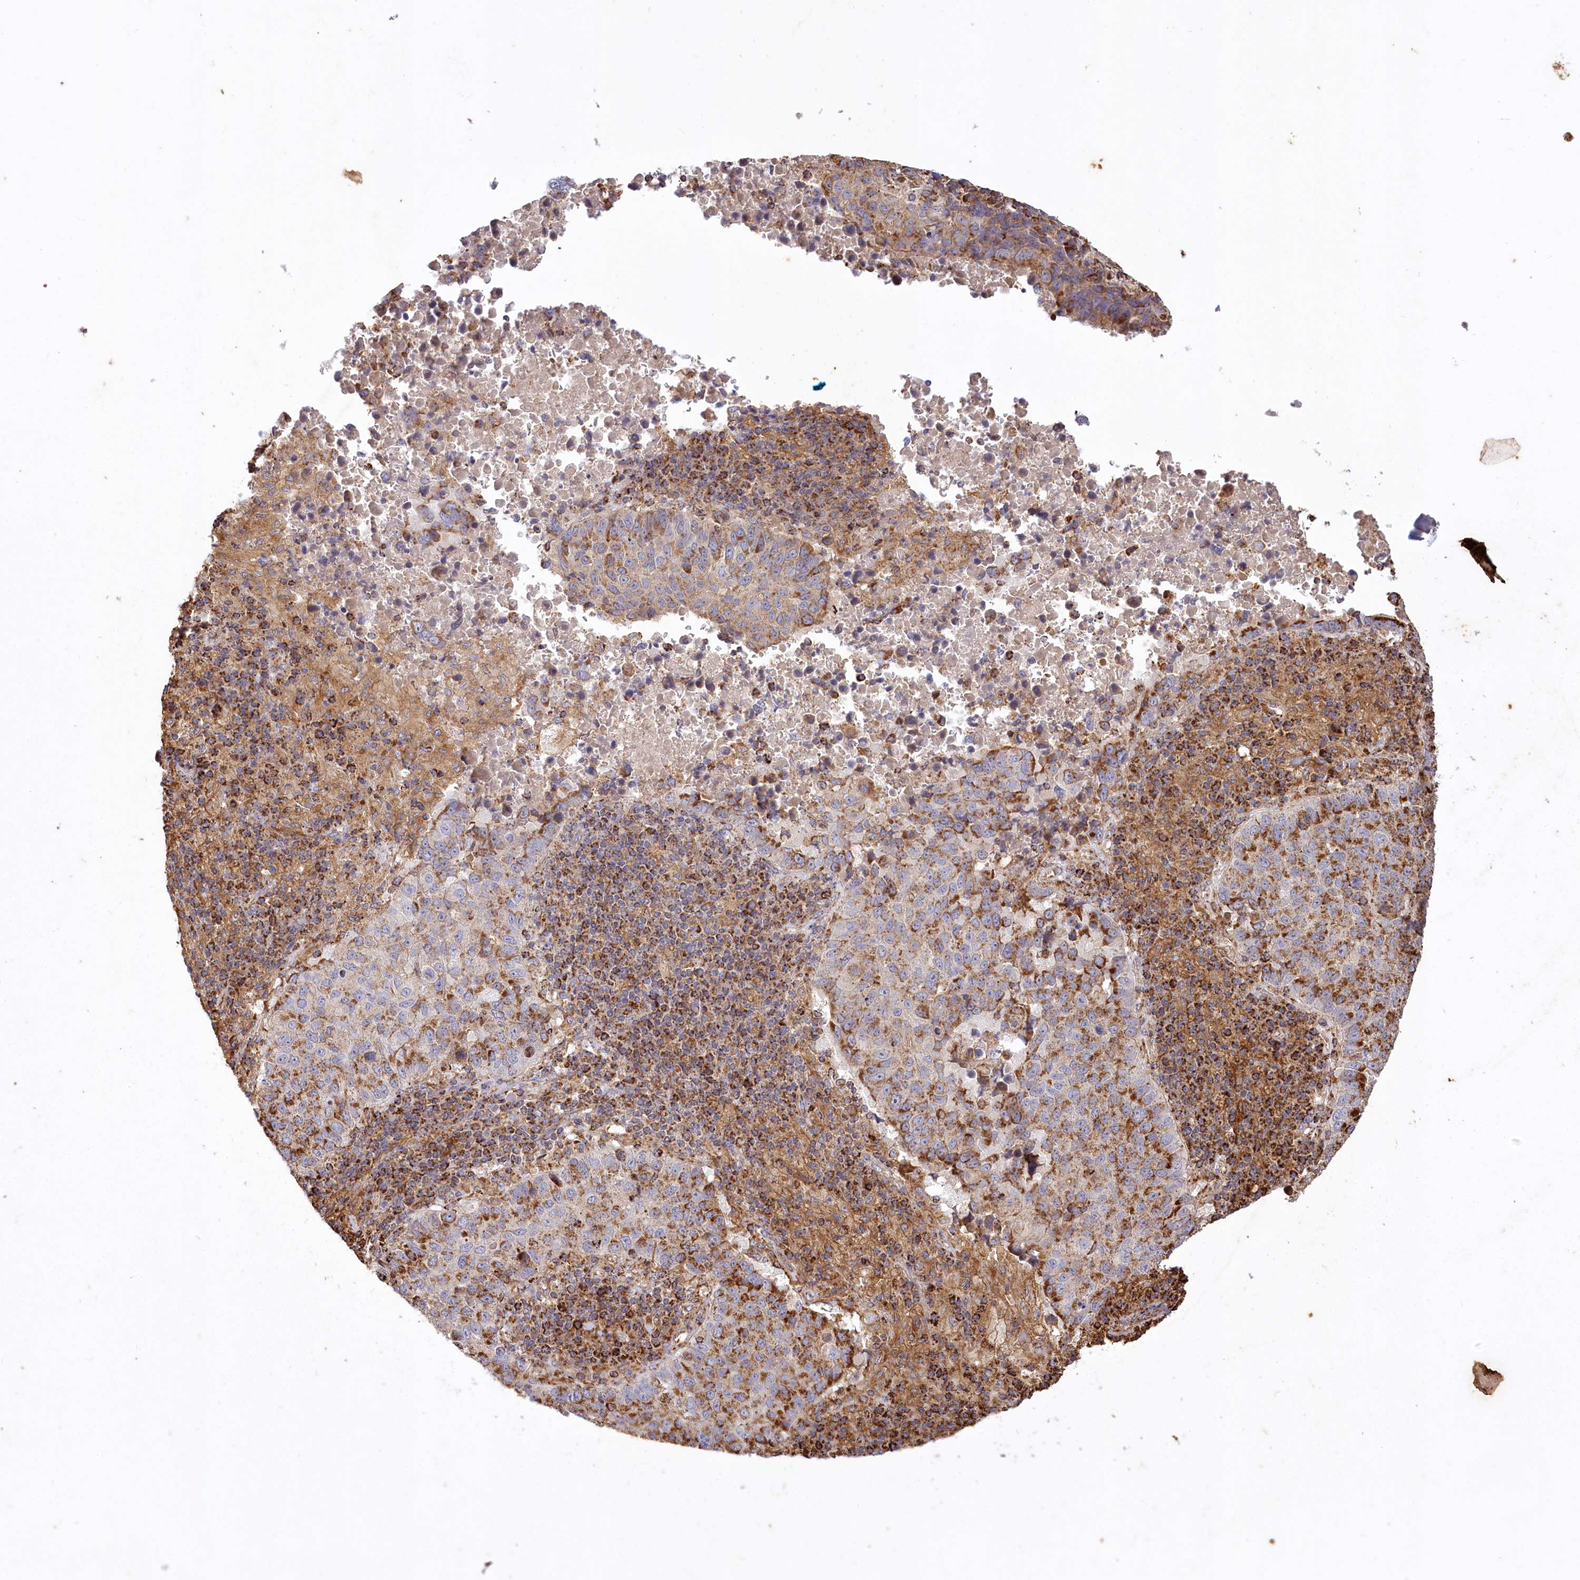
{"staining": {"intensity": "moderate", "quantity": ">75%", "location": "cytoplasmic/membranous"}, "tissue": "lung cancer", "cell_type": "Tumor cells", "image_type": "cancer", "snomed": [{"axis": "morphology", "description": "Squamous cell carcinoma, NOS"}, {"axis": "topography", "description": "Lung"}], "caption": "Protein analysis of lung squamous cell carcinoma tissue shows moderate cytoplasmic/membranous expression in approximately >75% of tumor cells.", "gene": "CARD19", "patient": {"sex": "male", "age": 73}}